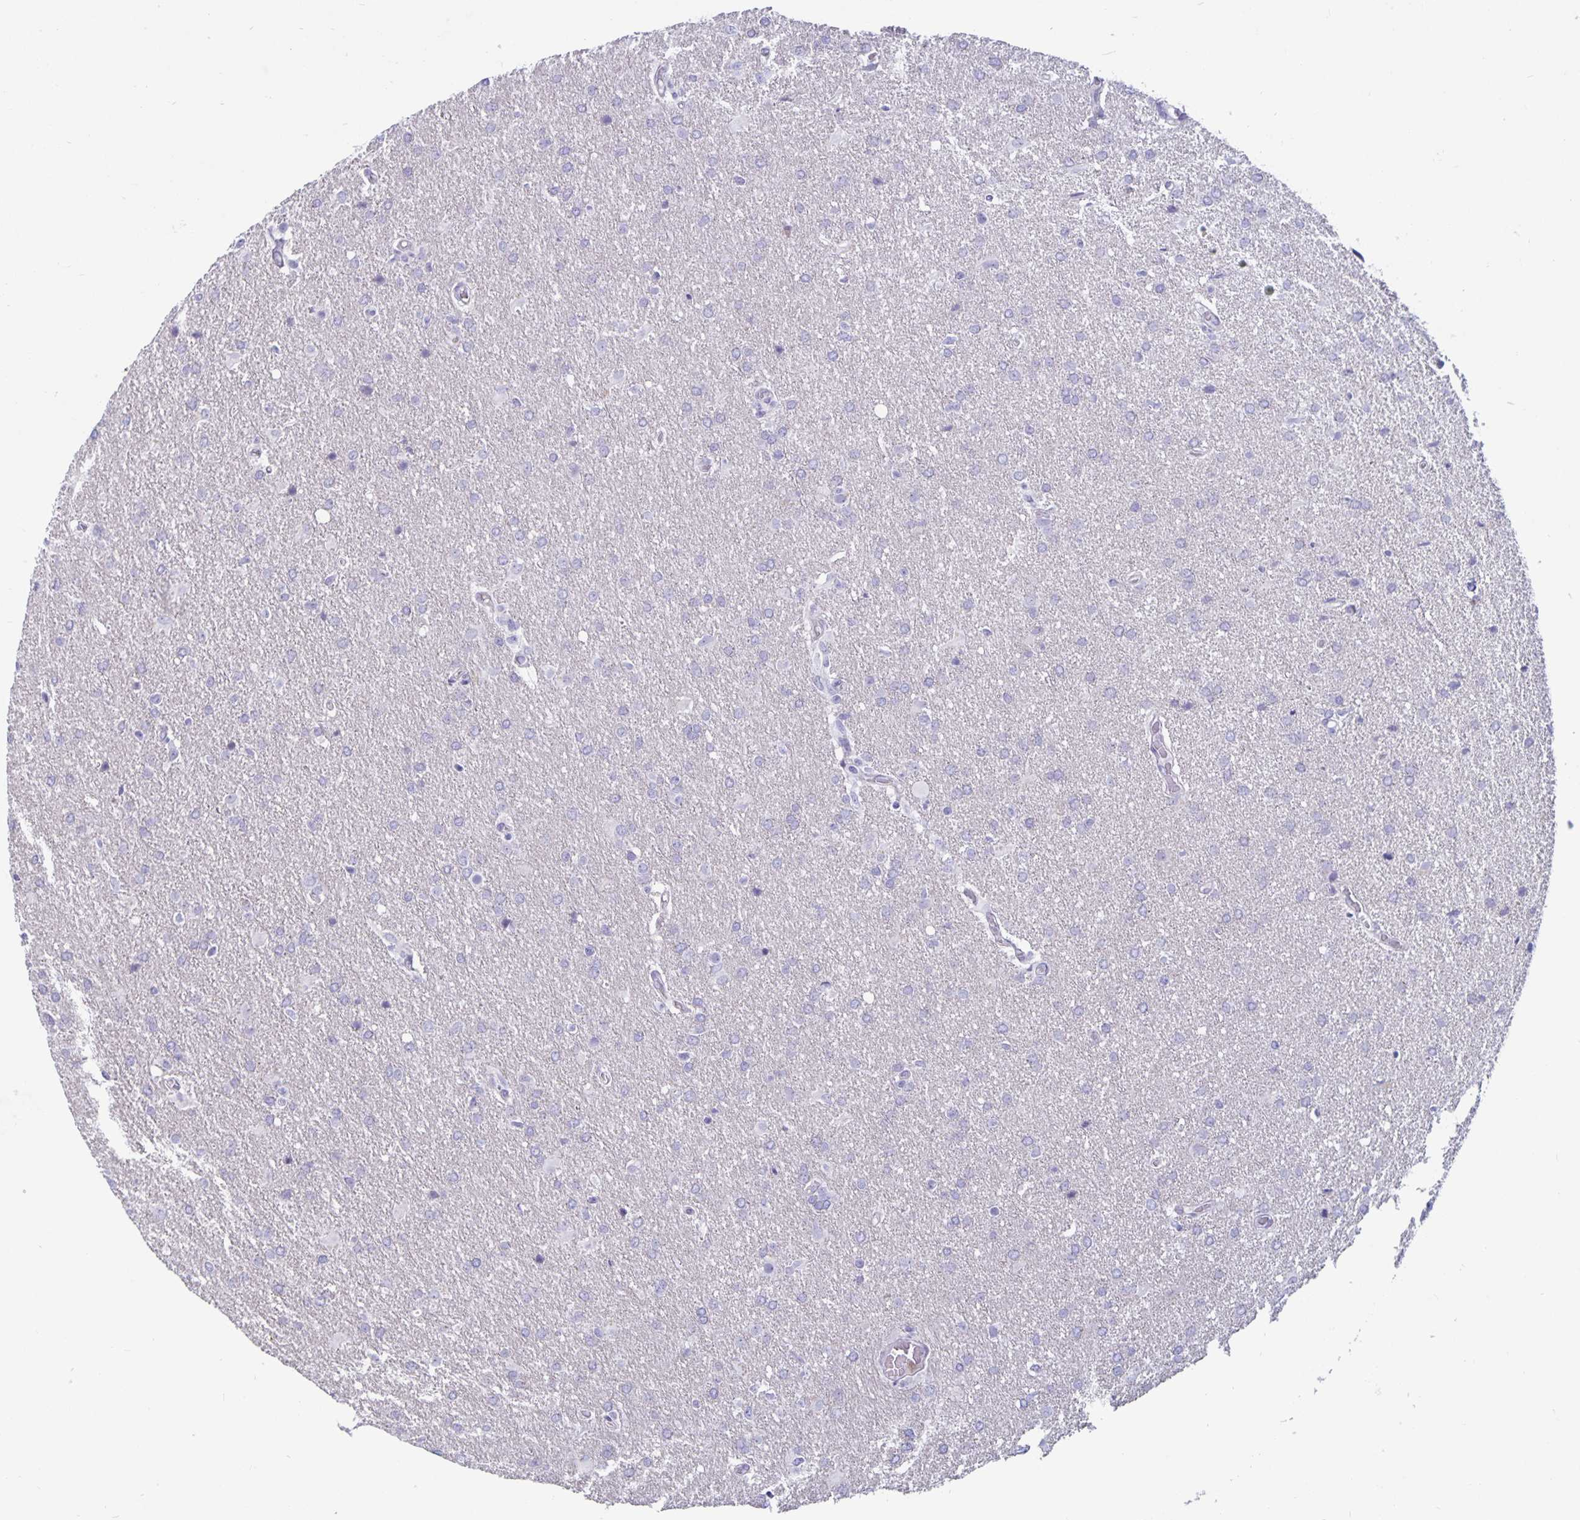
{"staining": {"intensity": "negative", "quantity": "none", "location": "none"}, "tissue": "glioma", "cell_type": "Tumor cells", "image_type": "cancer", "snomed": [{"axis": "morphology", "description": "Glioma, malignant, High grade"}, {"axis": "topography", "description": "Brain"}], "caption": "Protein analysis of malignant high-grade glioma reveals no significant positivity in tumor cells.", "gene": "PLCB3", "patient": {"sex": "male", "age": 68}}